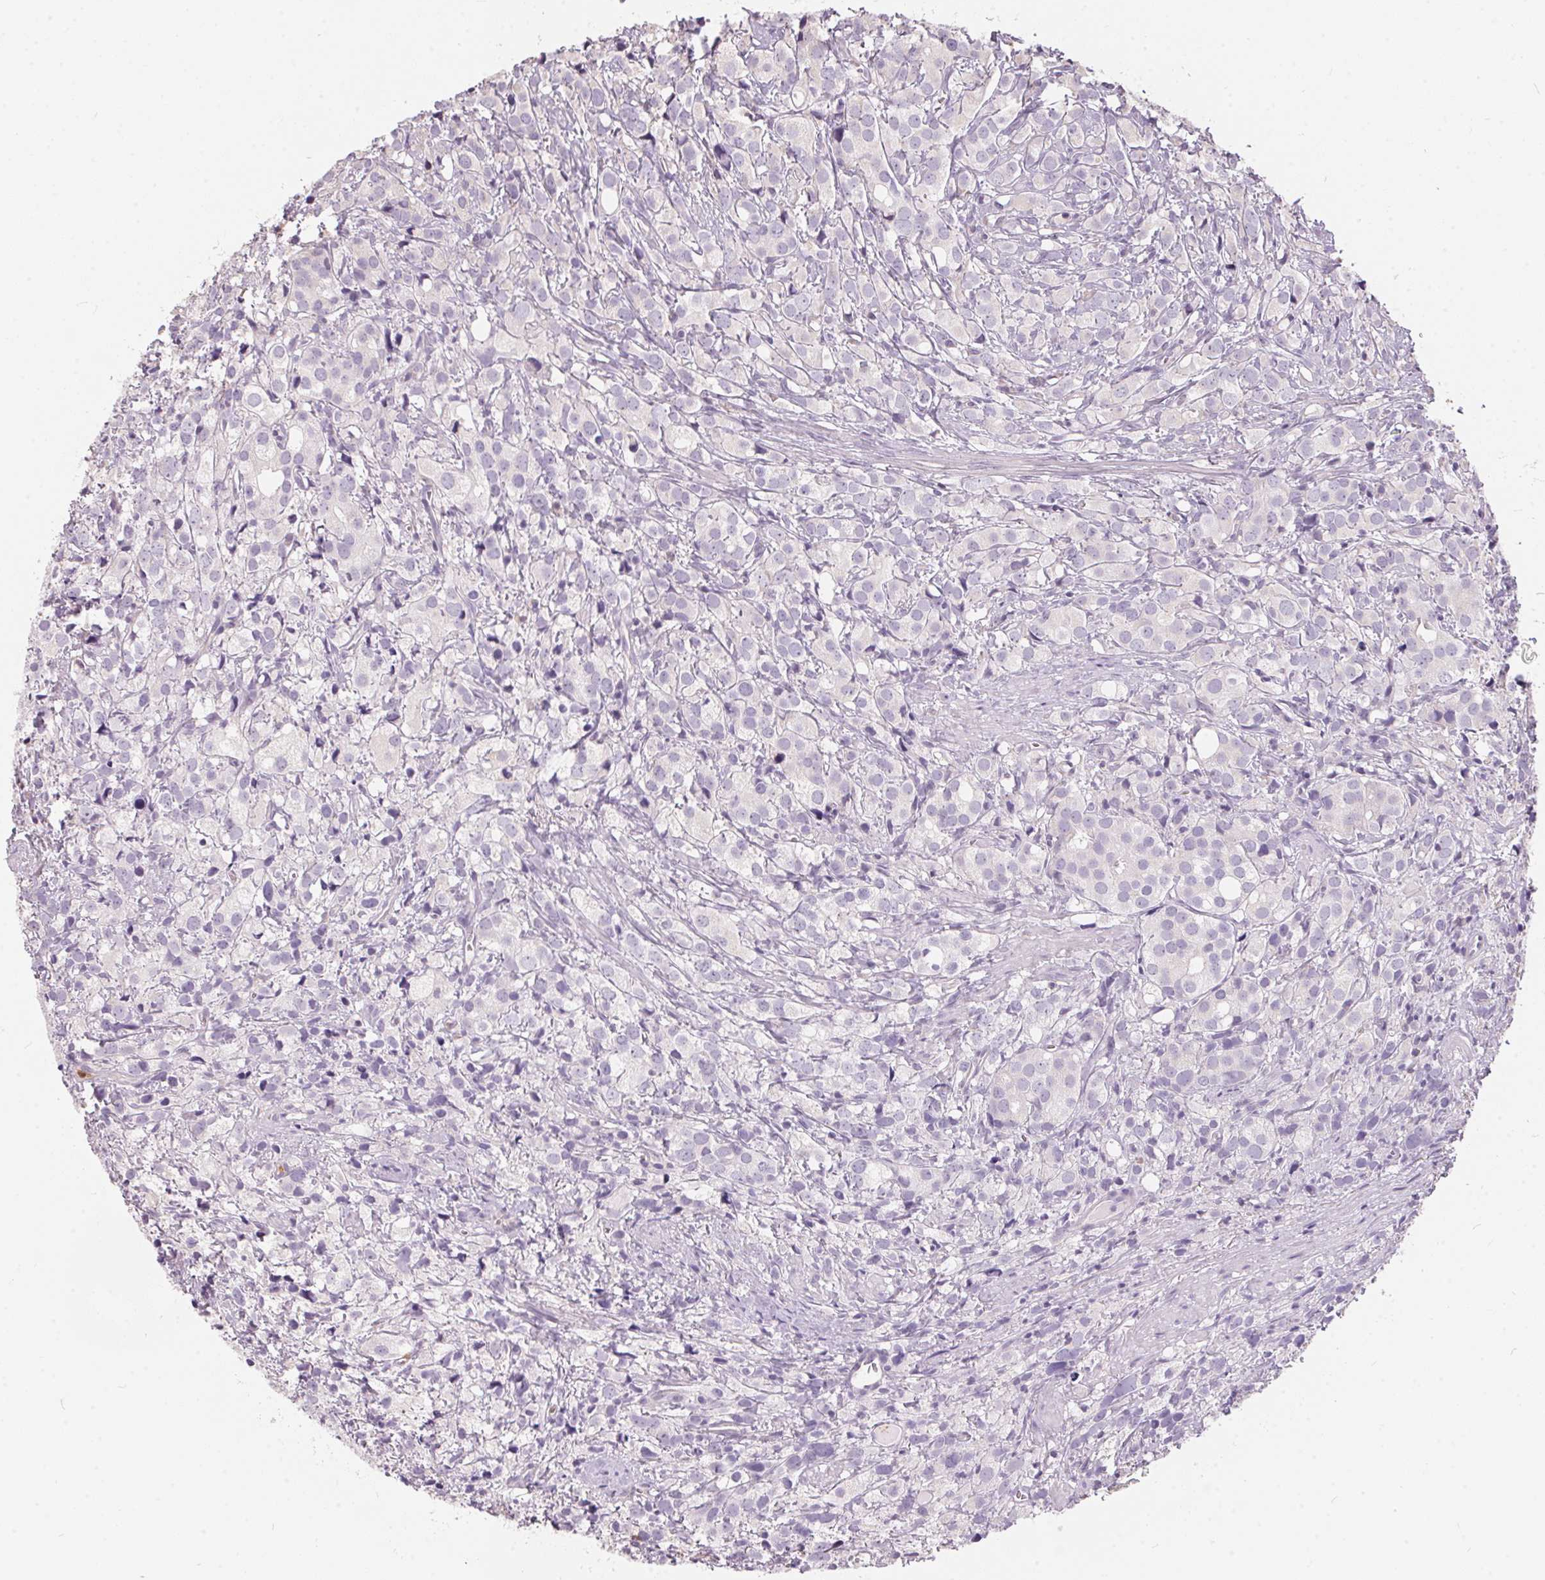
{"staining": {"intensity": "negative", "quantity": "none", "location": "none"}, "tissue": "prostate cancer", "cell_type": "Tumor cells", "image_type": "cancer", "snomed": [{"axis": "morphology", "description": "Adenocarcinoma, High grade"}, {"axis": "topography", "description": "Prostate"}], "caption": "This is an IHC histopathology image of human high-grade adenocarcinoma (prostate). There is no expression in tumor cells.", "gene": "SERPINB1", "patient": {"sex": "male", "age": 86}}